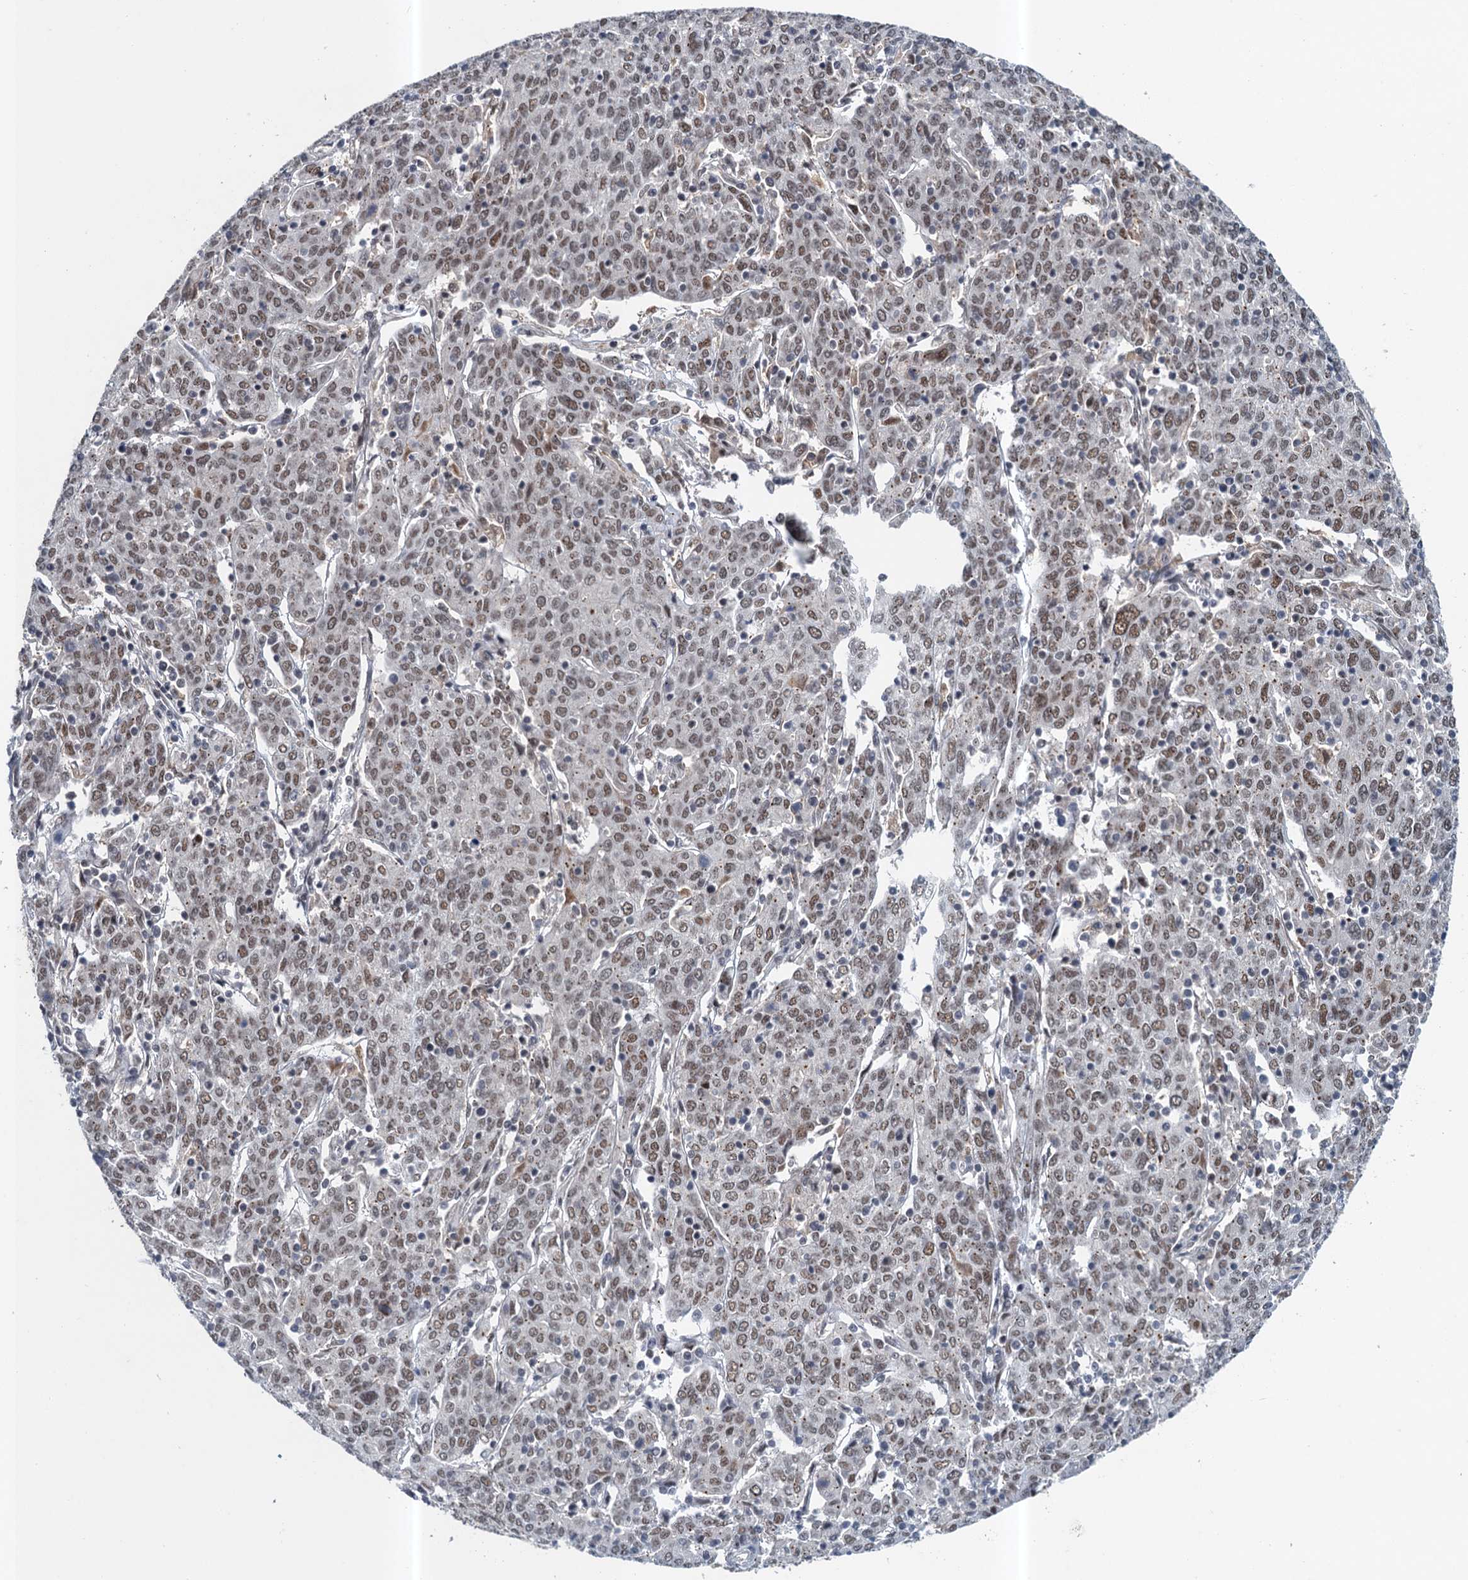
{"staining": {"intensity": "moderate", "quantity": ">75%", "location": "nuclear"}, "tissue": "cervical cancer", "cell_type": "Tumor cells", "image_type": "cancer", "snomed": [{"axis": "morphology", "description": "Squamous cell carcinoma, NOS"}, {"axis": "topography", "description": "Cervix"}], "caption": "IHC photomicrograph of human squamous cell carcinoma (cervical) stained for a protein (brown), which displays medium levels of moderate nuclear positivity in approximately >75% of tumor cells.", "gene": "CSTF3", "patient": {"sex": "female", "age": 67}}